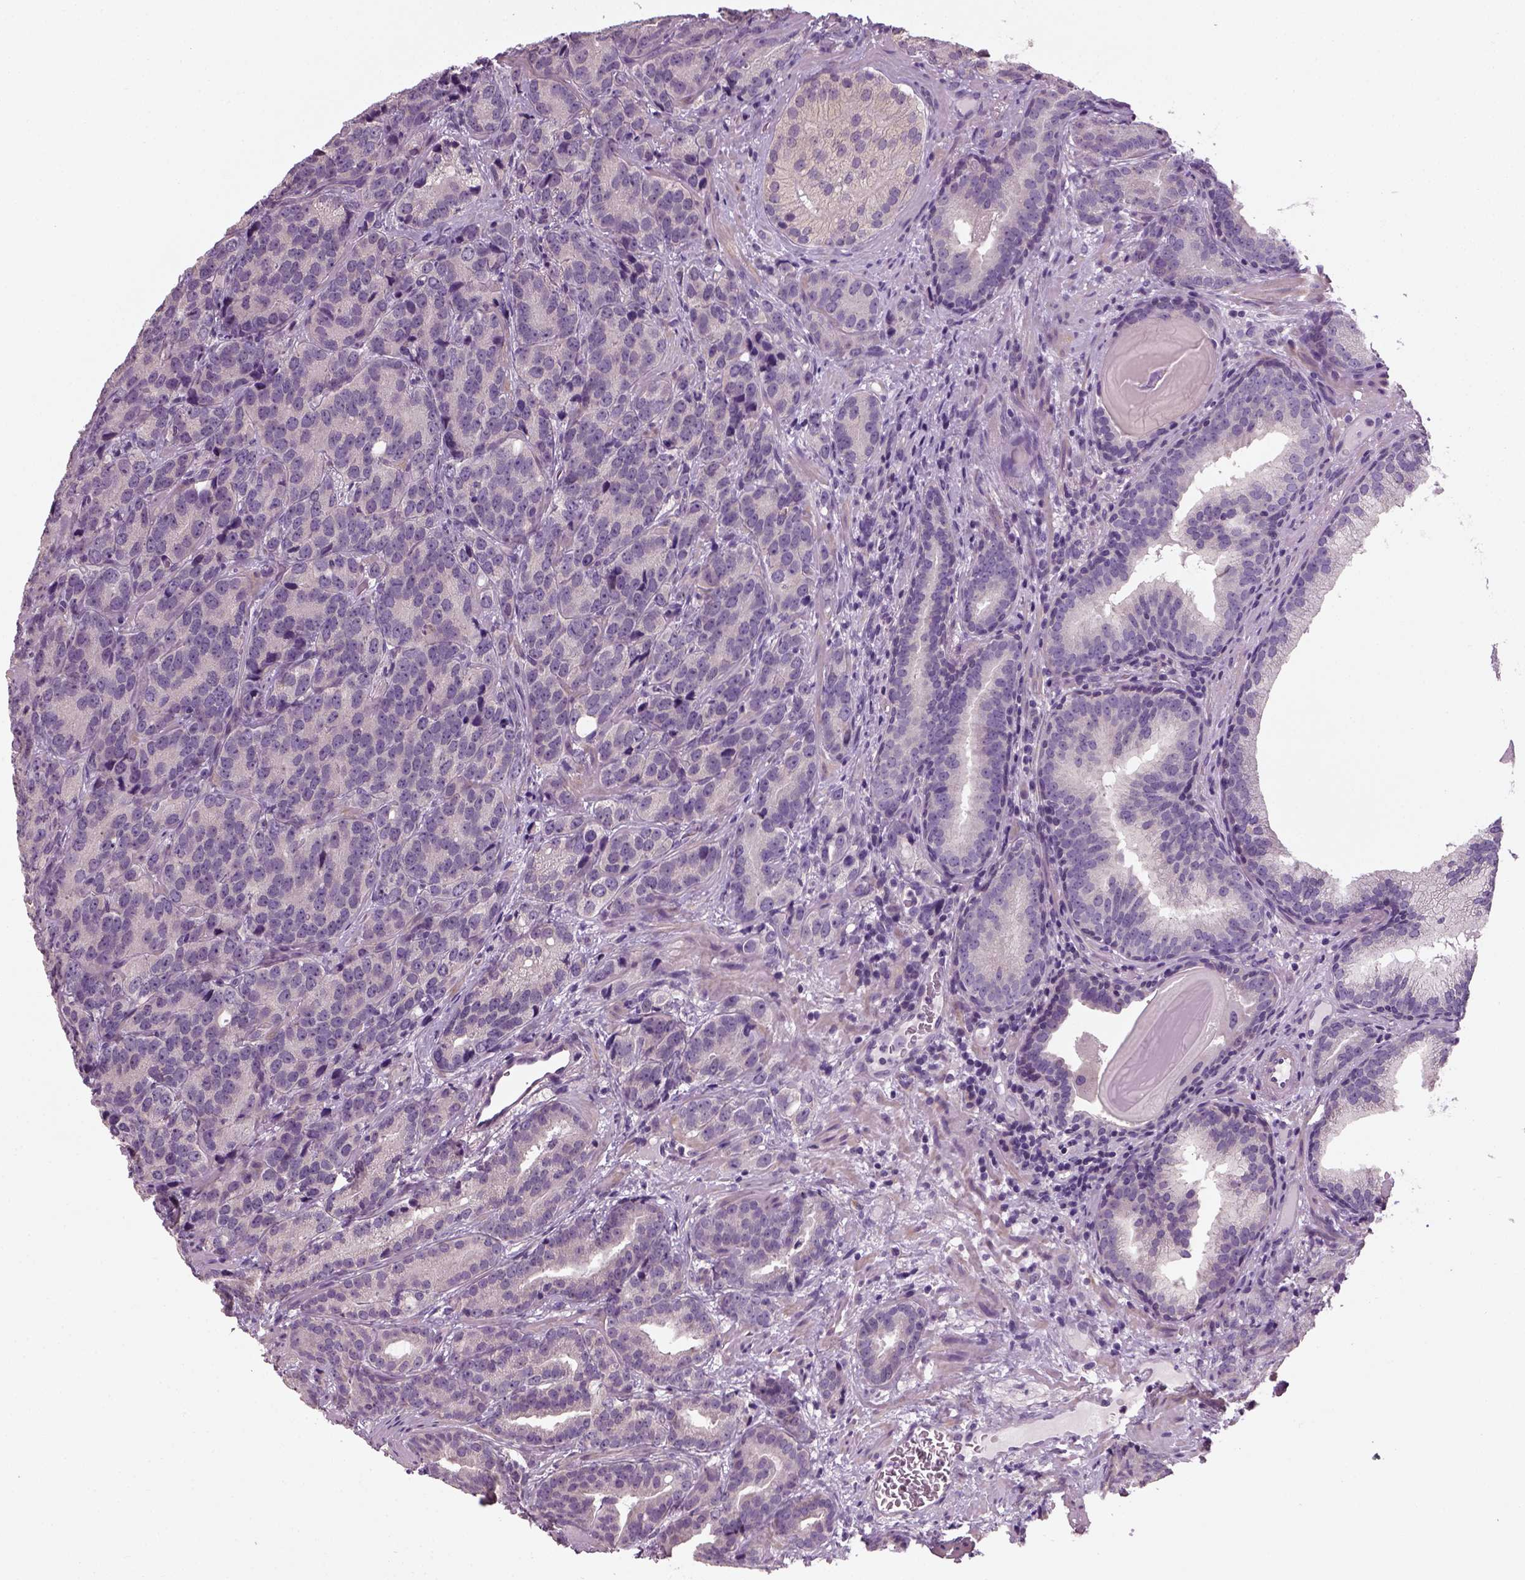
{"staining": {"intensity": "negative", "quantity": "none", "location": "none"}, "tissue": "prostate cancer", "cell_type": "Tumor cells", "image_type": "cancer", "snomed": [{"axis": "morphology", "description": "Adenocarcinoma, NOS"}, {"axis": "topography", "description": "Prostate"}], "caption": "Tumor cells are negative for protein expression in human adenocarcinoma (prostate).", "gene": "ELOVL3", "patient": {"sex": "male", "age": 71}}